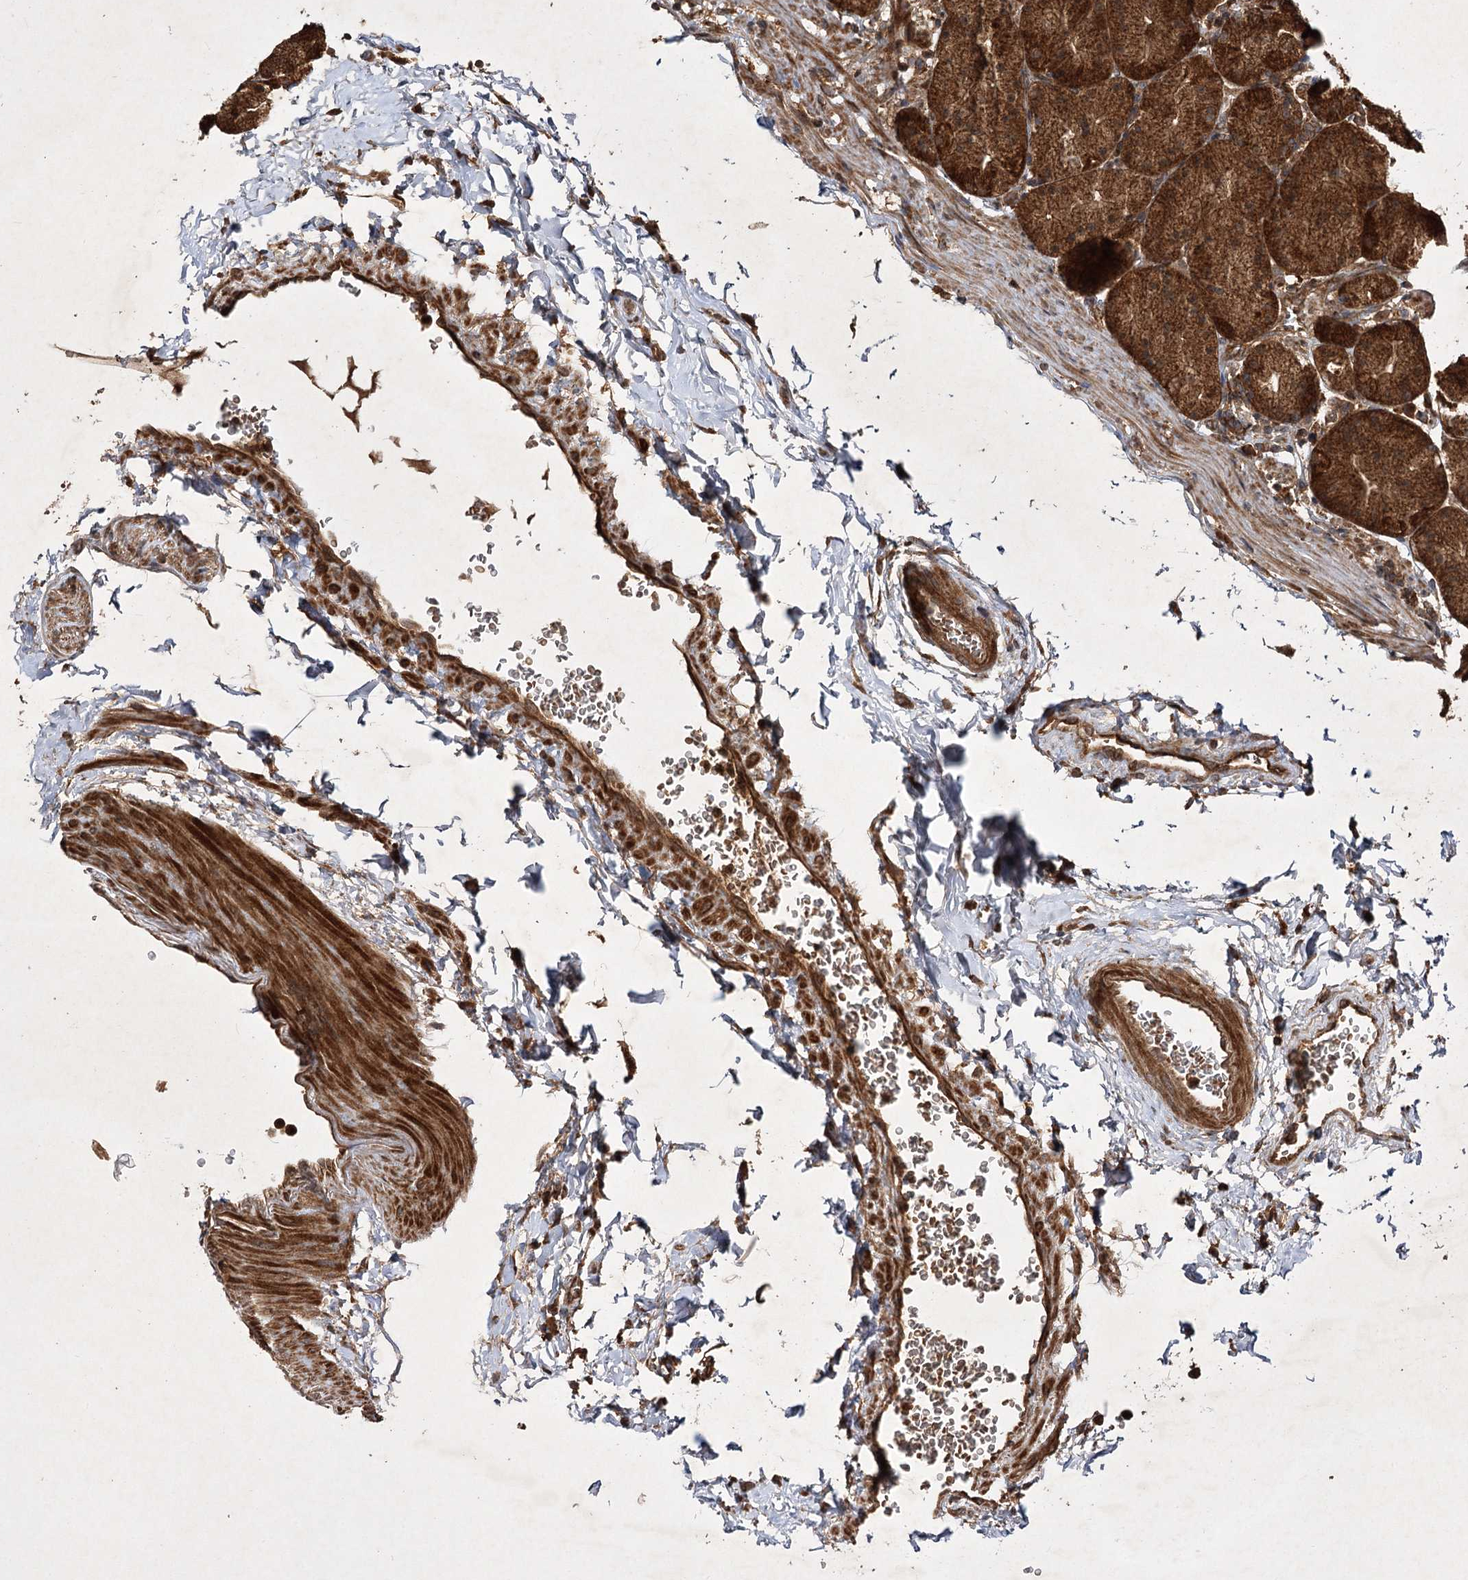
{"staining": {"intensity": "strong", "quantity": ">75%", "location": "cytoplasmic/membranous"}, "tissue": "stomach", "cell_type": "Glandular cells", "image_type": "normal", "snomed": [{"axis": "morphology", "description": "Normal tissue, NOS"}, {"axis": "topography", "description": "Stomach, upper"}, {"axis": "topography", "description": "Stomach"}], "caption": "IHC (DAB) staining of unremarkable stomach displays strong cytoplasmic/membranous protein expression in approximately >75% of glandular cells.", "gene": "DNAJC13", "patient": {"sex": "male", "age": 48}}